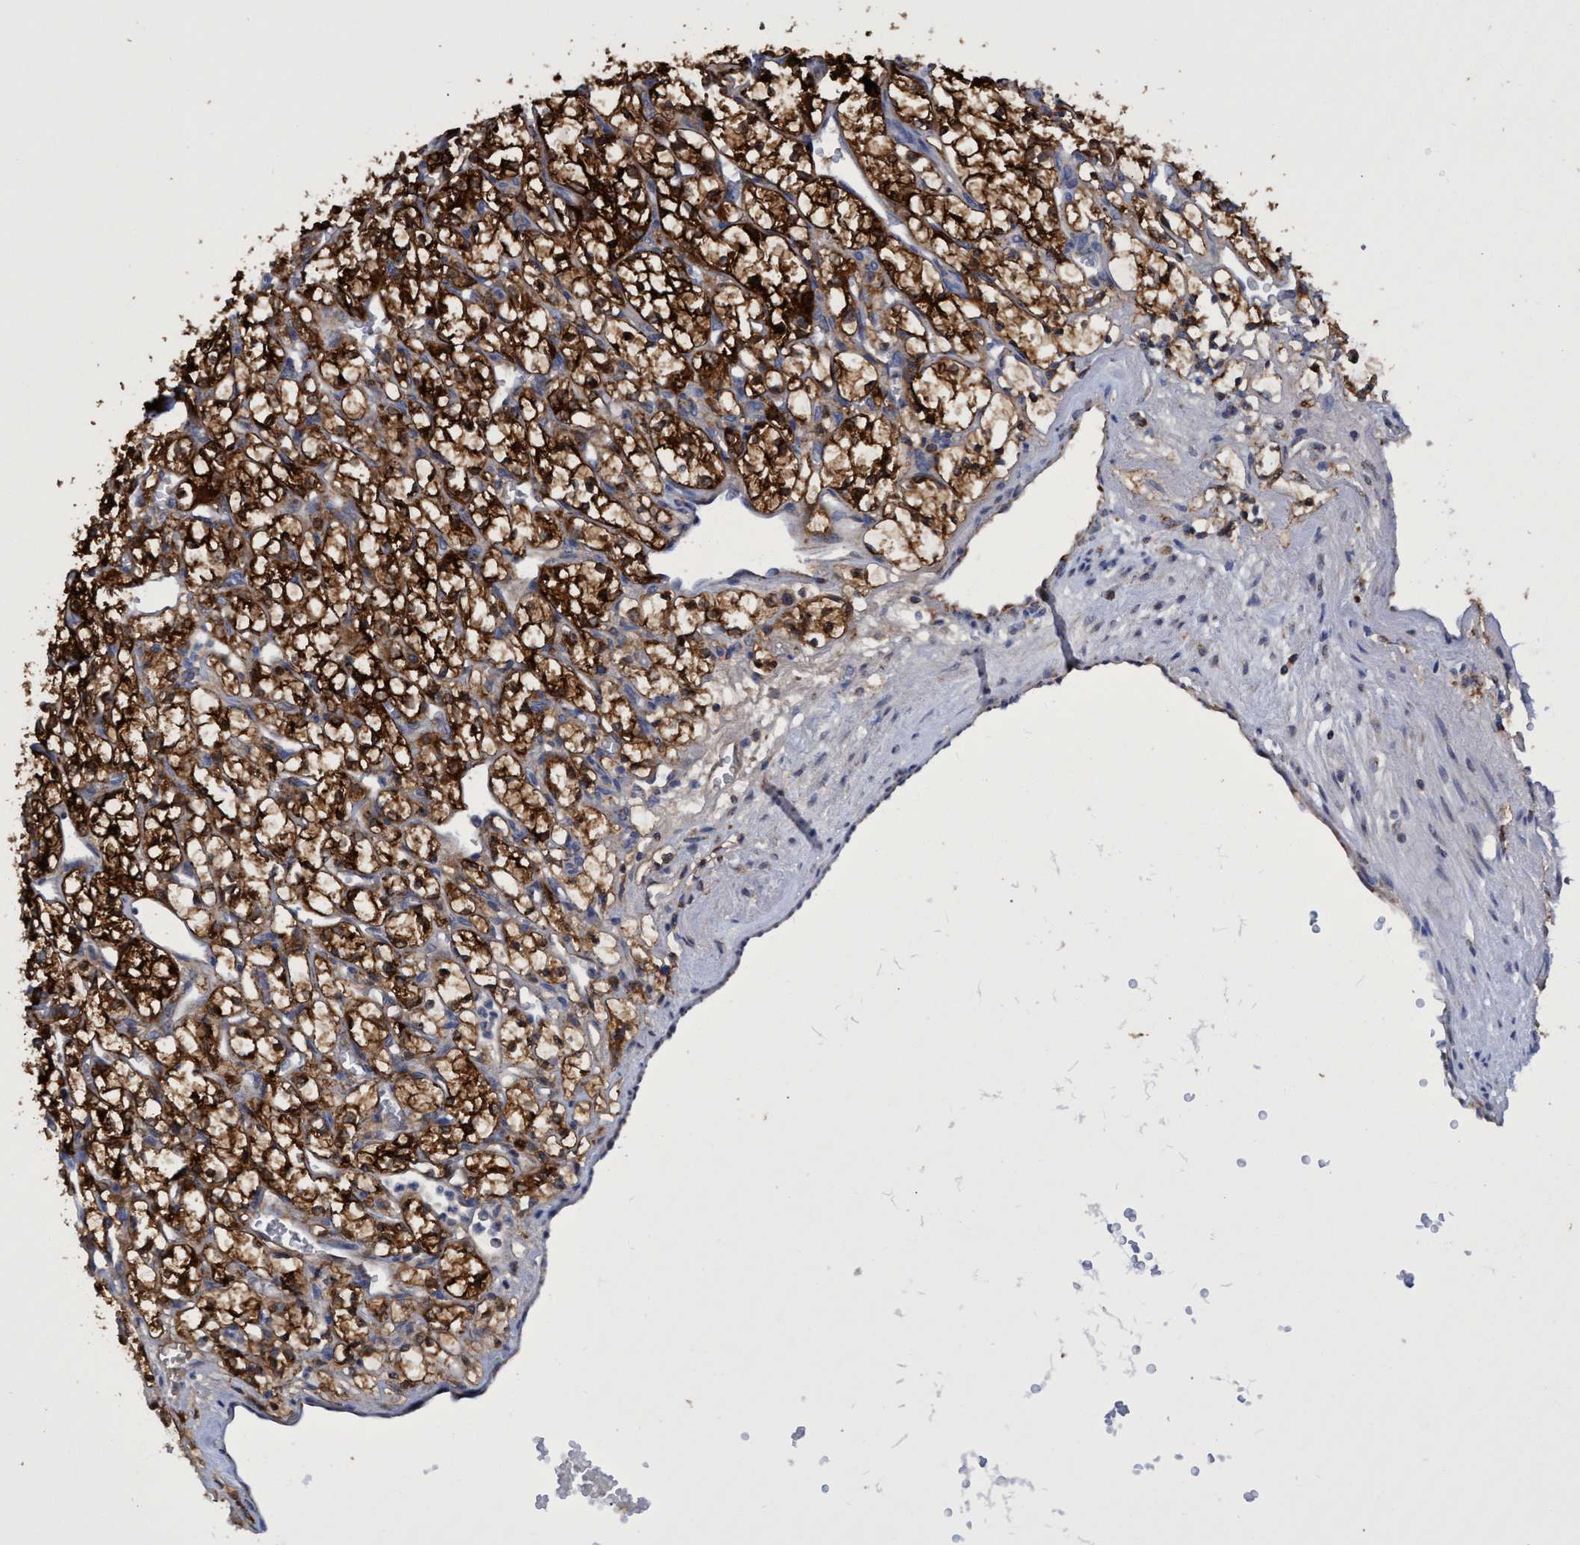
{"staining": {"intensity": "strong", "quantity": ">75%", "location": "cytoplasmic/membranous"}, "tissue": "renal cancer", "cell_type": "Tumor cells", "image_type": "cancer", "snomed": [{"axis": "morphology", "description": "Adenocarcinoma, NOS"}, {"axis": "topography", "description": "Kidney"}], "caption": "Protein analysis of renal cancer (adenocarcinoma) tissue demonstrates strong cytoplasmic/membranous expression in approximately >75% of tumor cells. The staining was performed using DAB (3,3'-diaminobenzidine) to visualize the protein expression in brown, while the nuclei were stained in blue with hematoxylin (Magnification: 20x).", "gene": "CRYZ", "patient": {"sex": "female", "age": 69}}